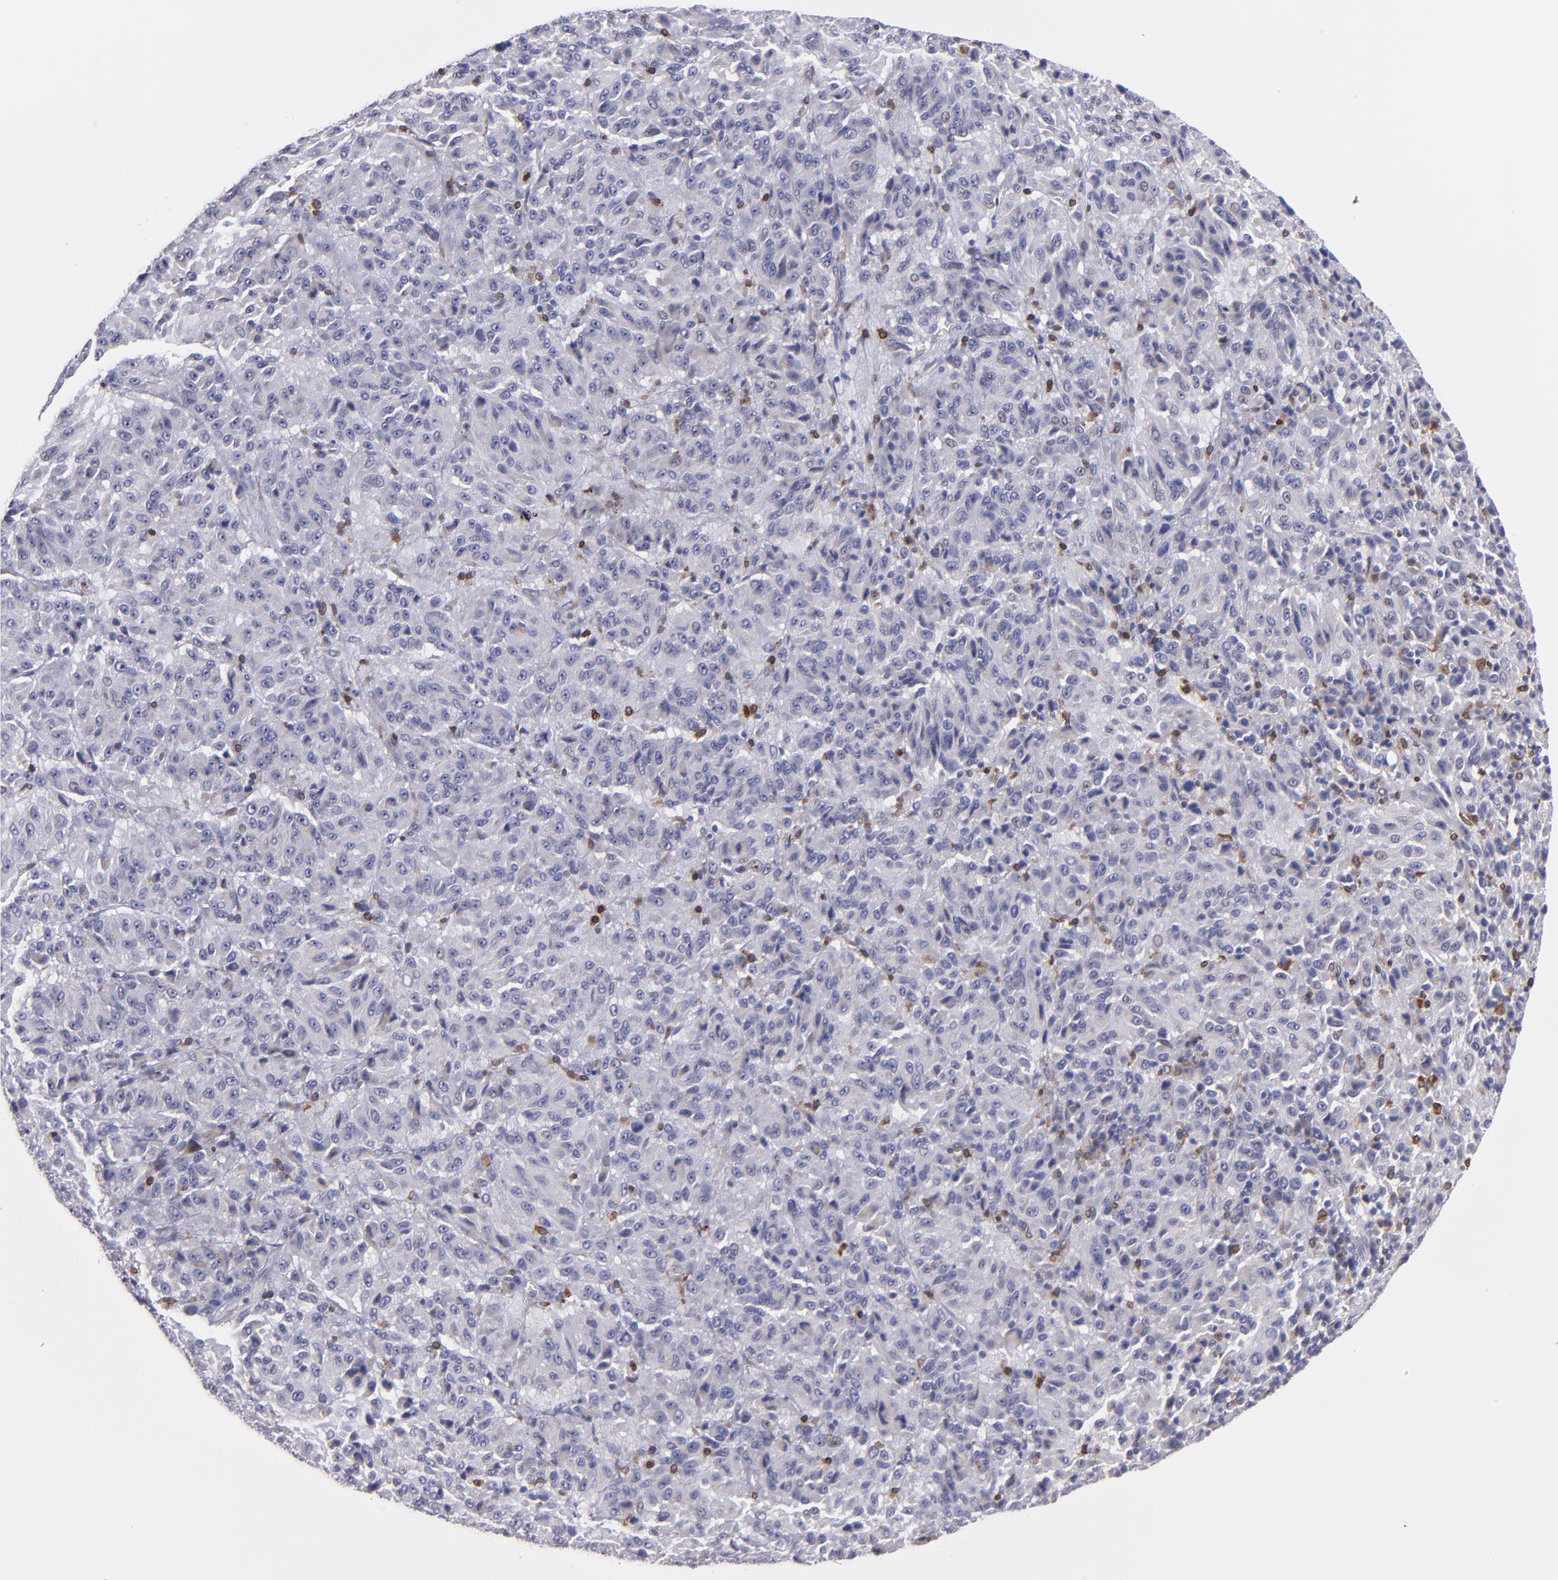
{"staining": {"intensity": "negative", "quantity": "none", "location": "none"}, "tissue": "melanoma", "cell_type": "Tumor cells", "image_type": "cancer", "snomed": [{"axis": "morphology", "description": "Malignant melanoma, Metastatic site"}, {"axis": "topography", "description": "Lung"}], "caption": "Melanoma stained for a protein using immunohistochemistry (IHC) shows no positivity tumor cells.", "gene": "PTGS1", "patient": {"sex": "male", "age": 64}}